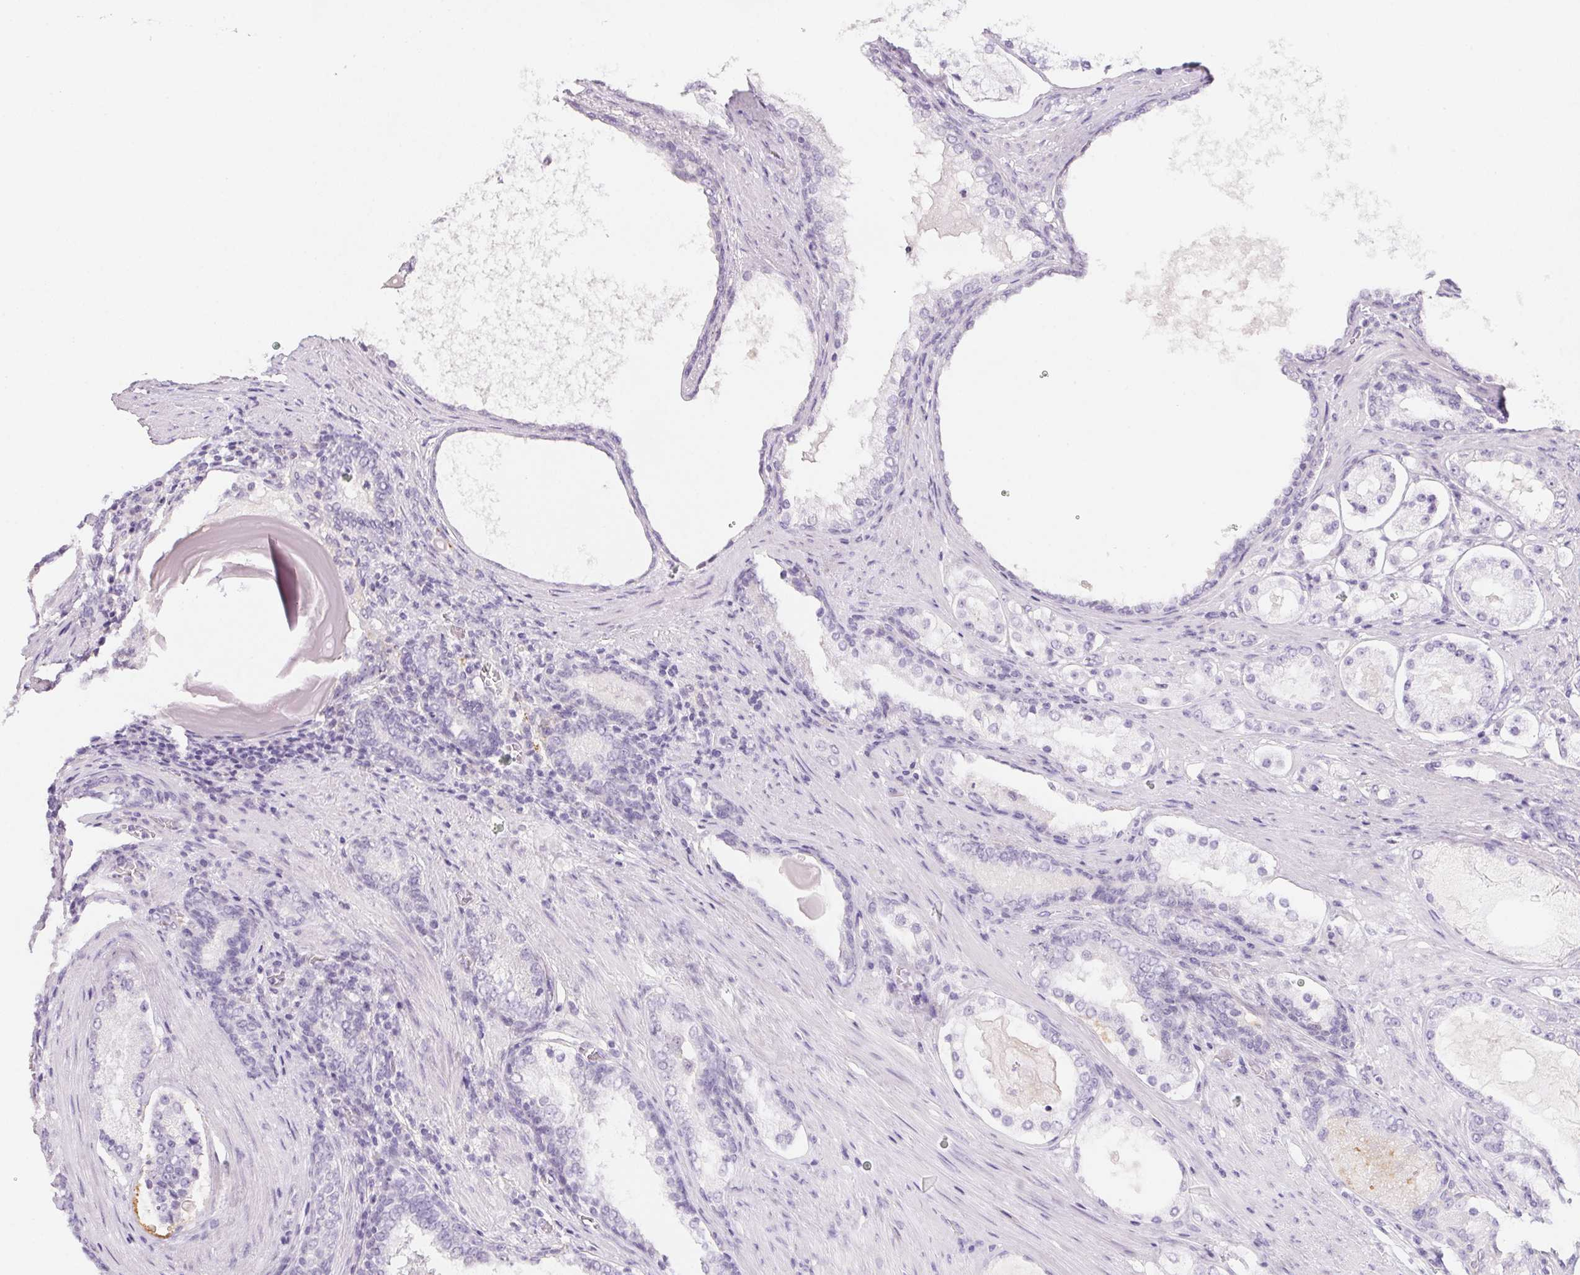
{"staining": {"intensity": "negative", "quantity": "none", "location": "none"}, "tissue": "prostate cancer", "cell_type": "Tumor cells", "image_type": "cancer", "snomed": [{"axis": "morphology", "description": "Adenocarcinoma, Low grade"}, {"axis": "topography", "description": "Prostate"}], "caption": "Tumor cells show no significant protein positivity in prostate cancer (adenocarcinoma (low-grade)).", "gene": "MYL4", "patient": {"sex": "male", "age": 57}}